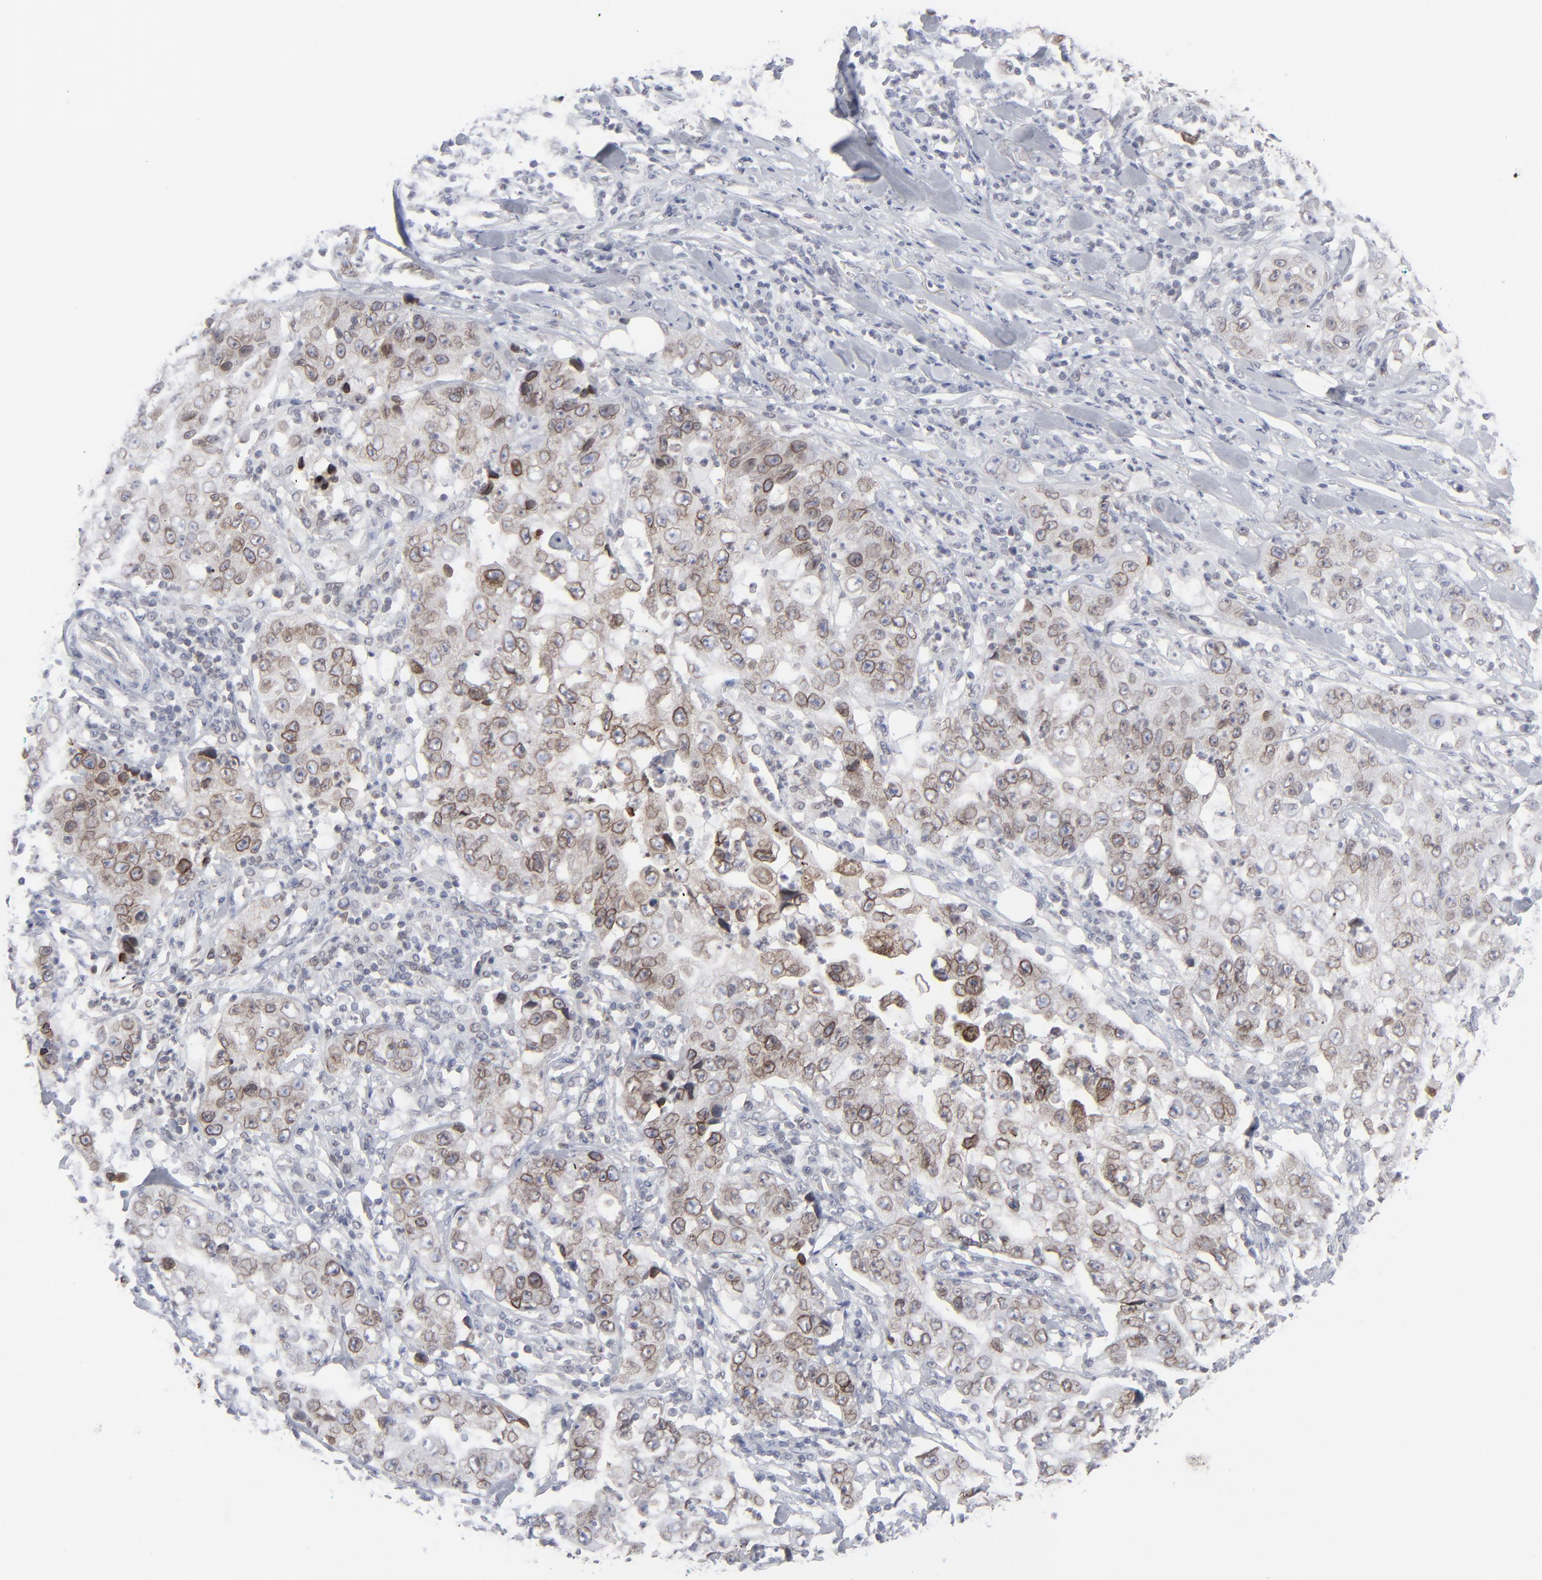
{"staining": {"intensity": "moderate", "quantity": "25%-75%", "location": "cytoplasmic/membranous"}, "tissue": "lung cancer", "cell_type": "Tumor cells", "image_type": "cancer", "snomed": [{"axis": "morphology", "description": "Squamous cell carcinoma, NOS"}, {"axis": "topography", "description": "Lung"}], "caption": "Squamous cell carcinoma (lung) stained with immunohistochemistry displays moderate cytoplasmic/membranous positivity in about 25%-75% of tumor cells. Nuclei are stained in blue.", "gene": "NUP88", "patient": {"sex": "male", "age": 64}}